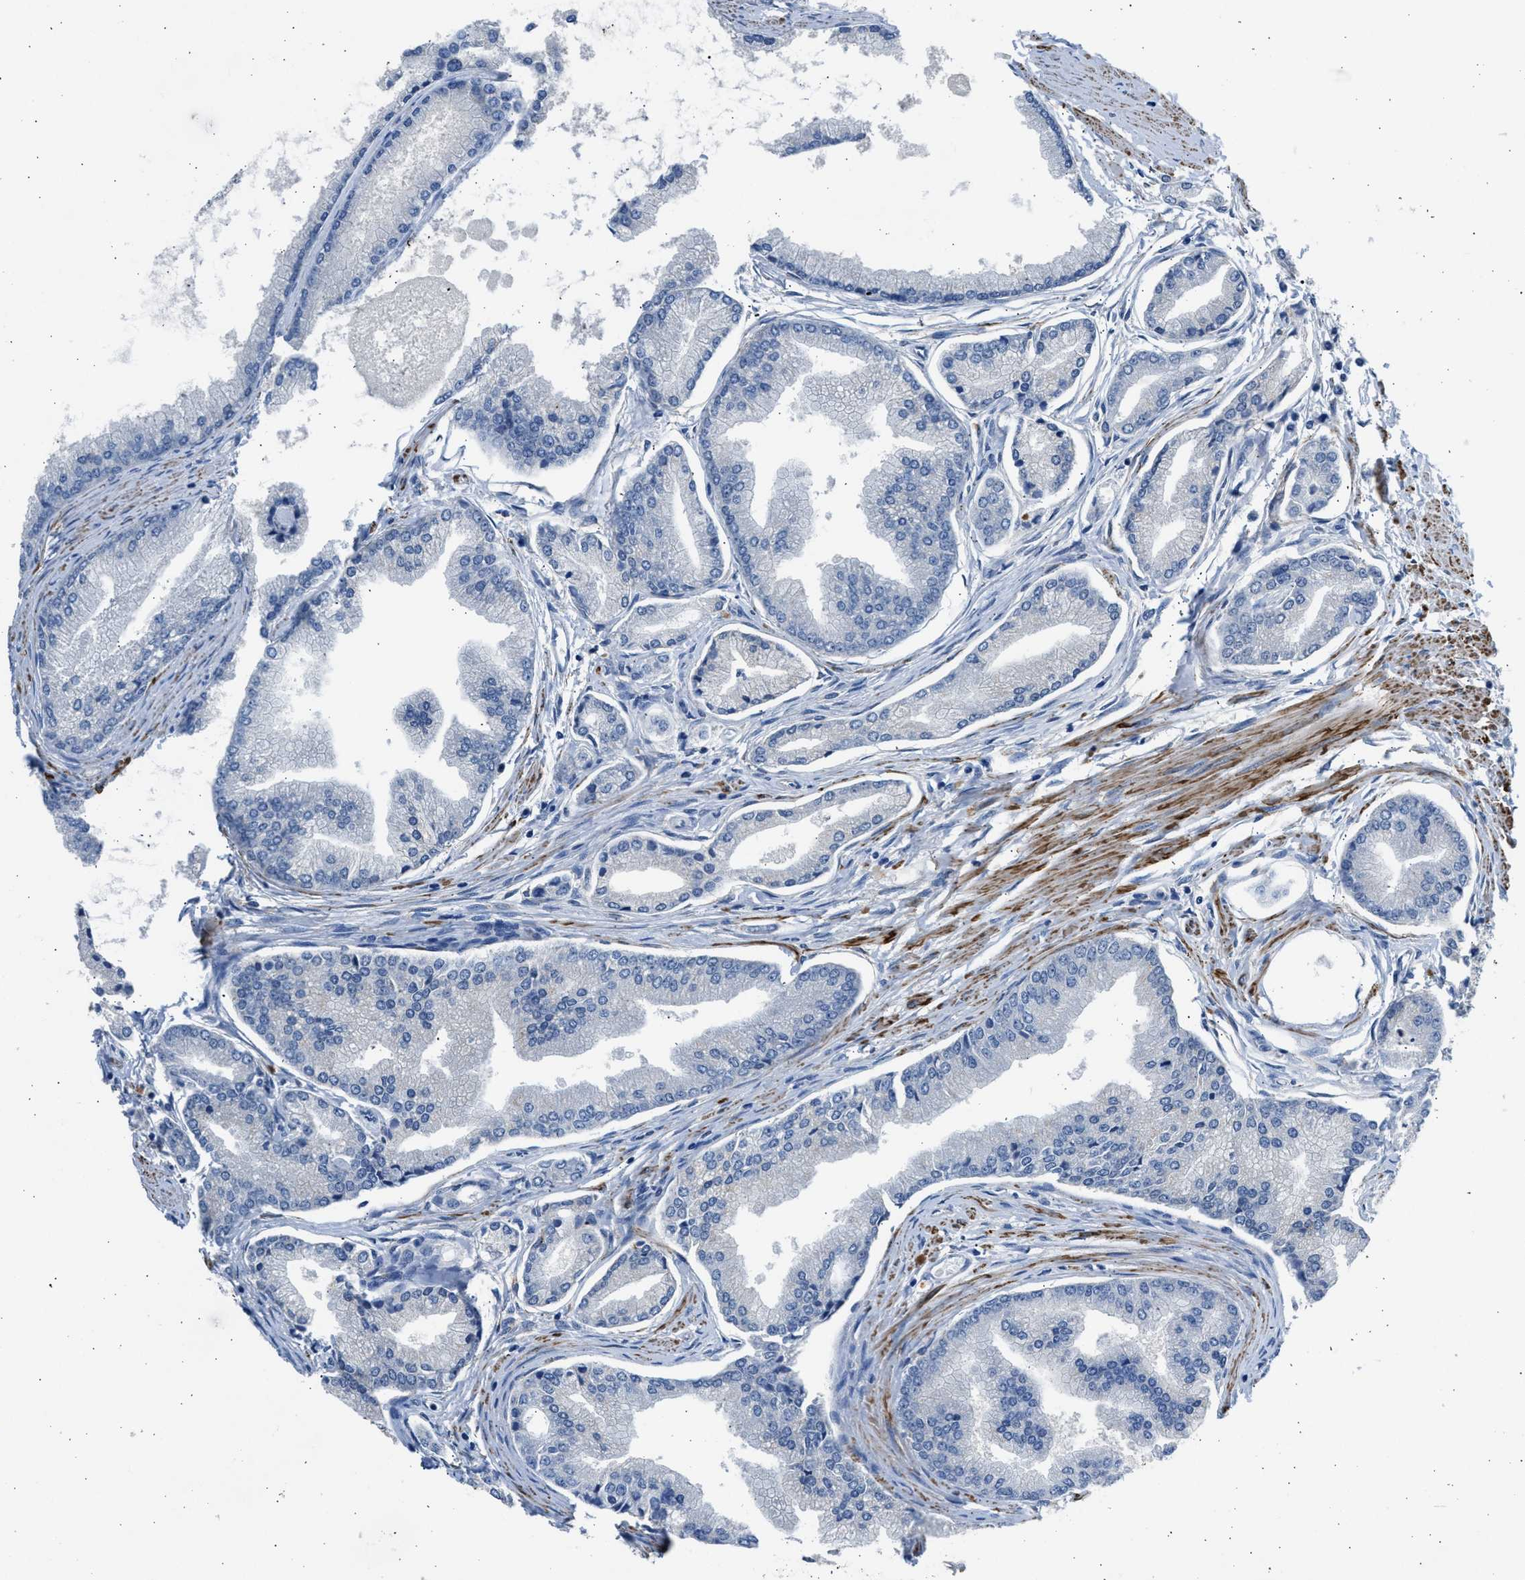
{"staining": {"intensity": "negative", "quantity": "none", "location": "none"}, "tissue": "prostate cancer", "cell_type": "Tumor cells", "image_type": "cancer", "snomed": [{"axis": "morphology", "description": "Adenocarcinoma, High grade"}, {"axis": "topography", "description": "Prostate"}], "caption": "Prostate high-grade adenocarcinoma was stained to show a protein in brown. There is no significant positivity in tumor cells.", "gene": "PCNX3", "patient": {"sex": "male", "age": 61}}